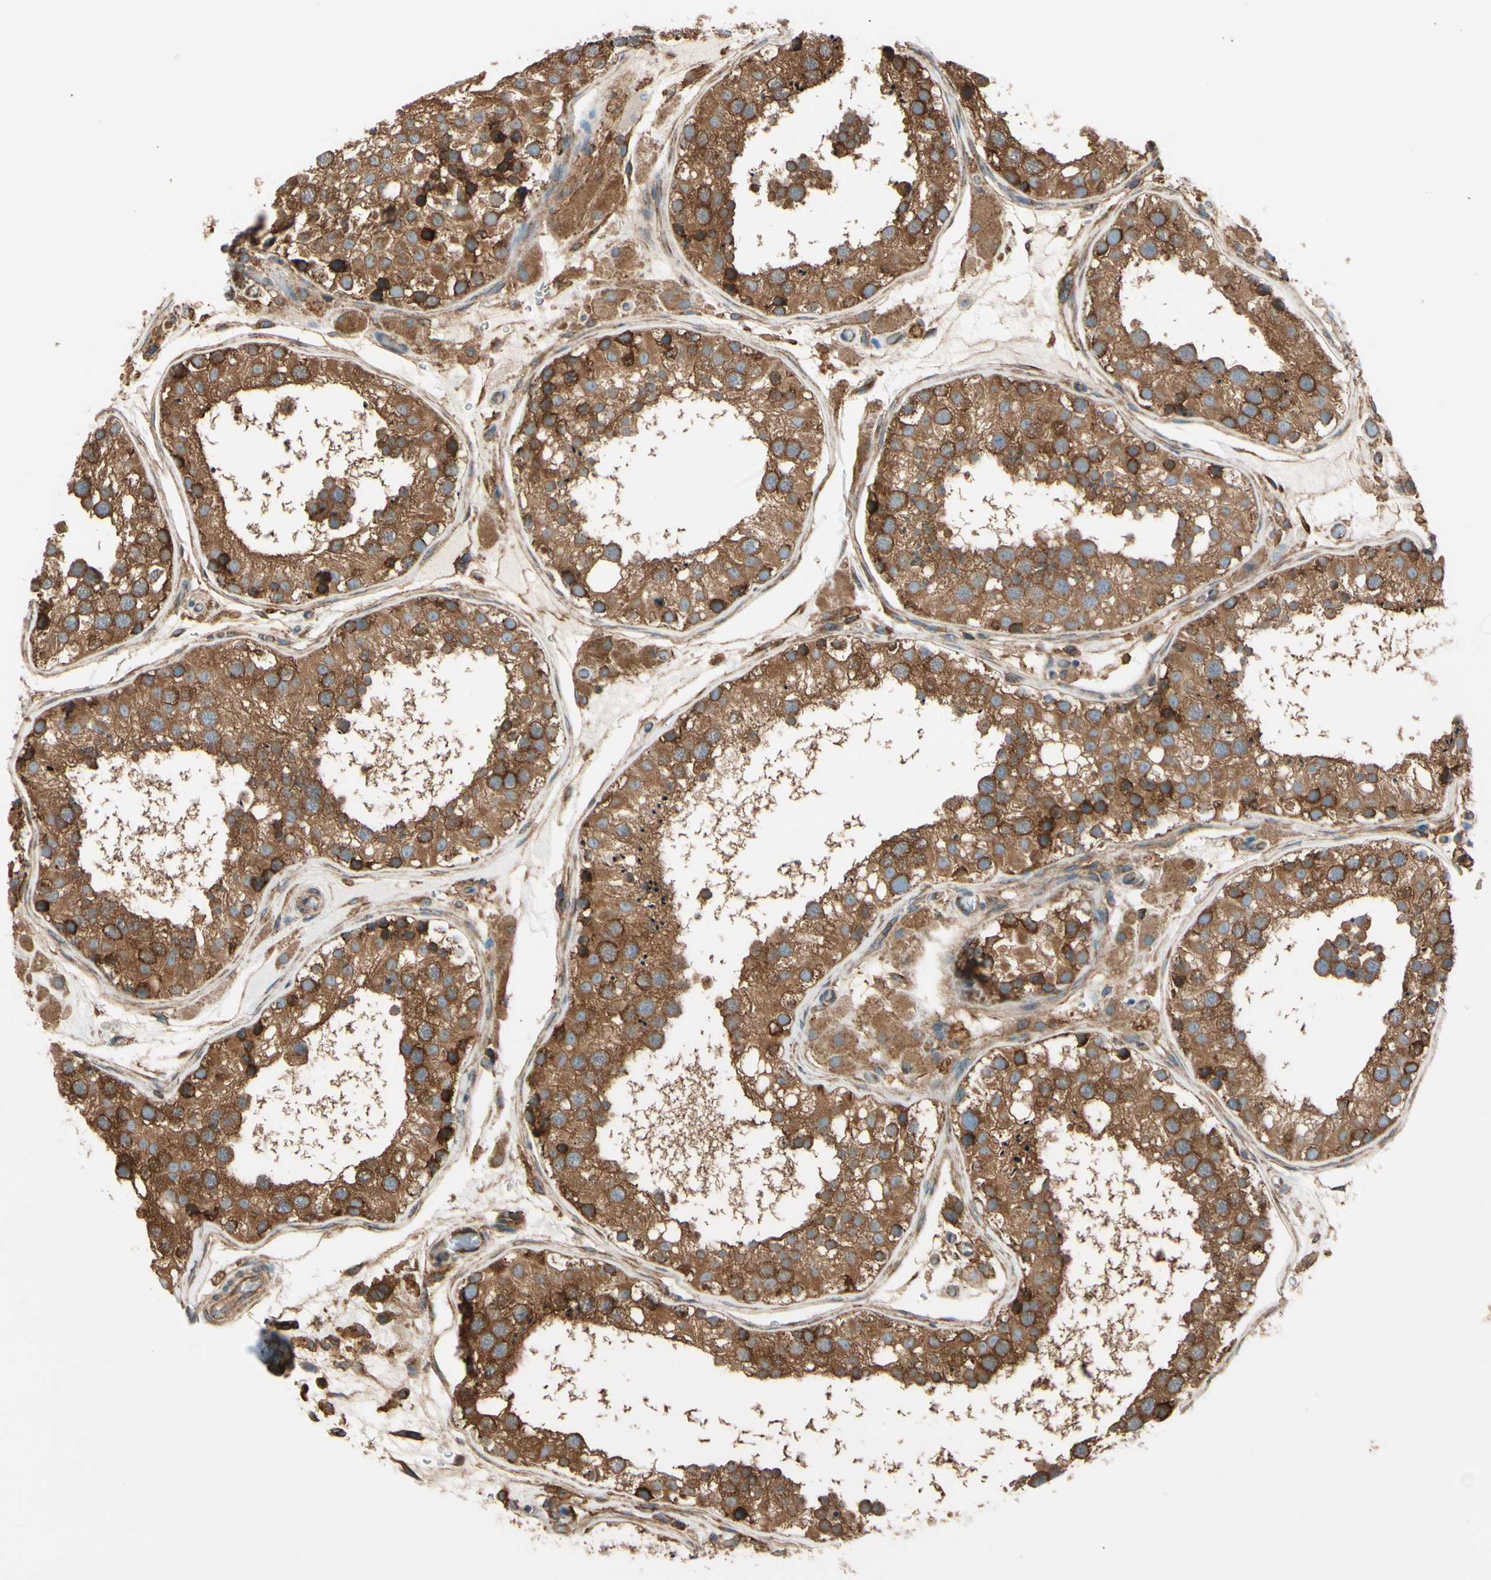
{"staining": {"intensity": "moderate", "quantity": ">75%", "location": "cytoplasmic/membranous"}, "tissue": "testis", "cell_type": "Cells in seminiferous ducts", "image_type": "normal", "snomed": [{"axis": "morphology", "description": "Normal tissue, NOS"}, {"axis": "topography", "description": "Testis"}, {"axis": "topography", "description": "Epididymis"}], "caption": "An image showing moderate cytoplasmic/membranous positivity in about >75% of cells in seminiferous ducts in unremarkable testis, as visualized by brown immunohistochemical staining.", "gene": "EPS15", "patient": {"sex": "male", "age": 26}}